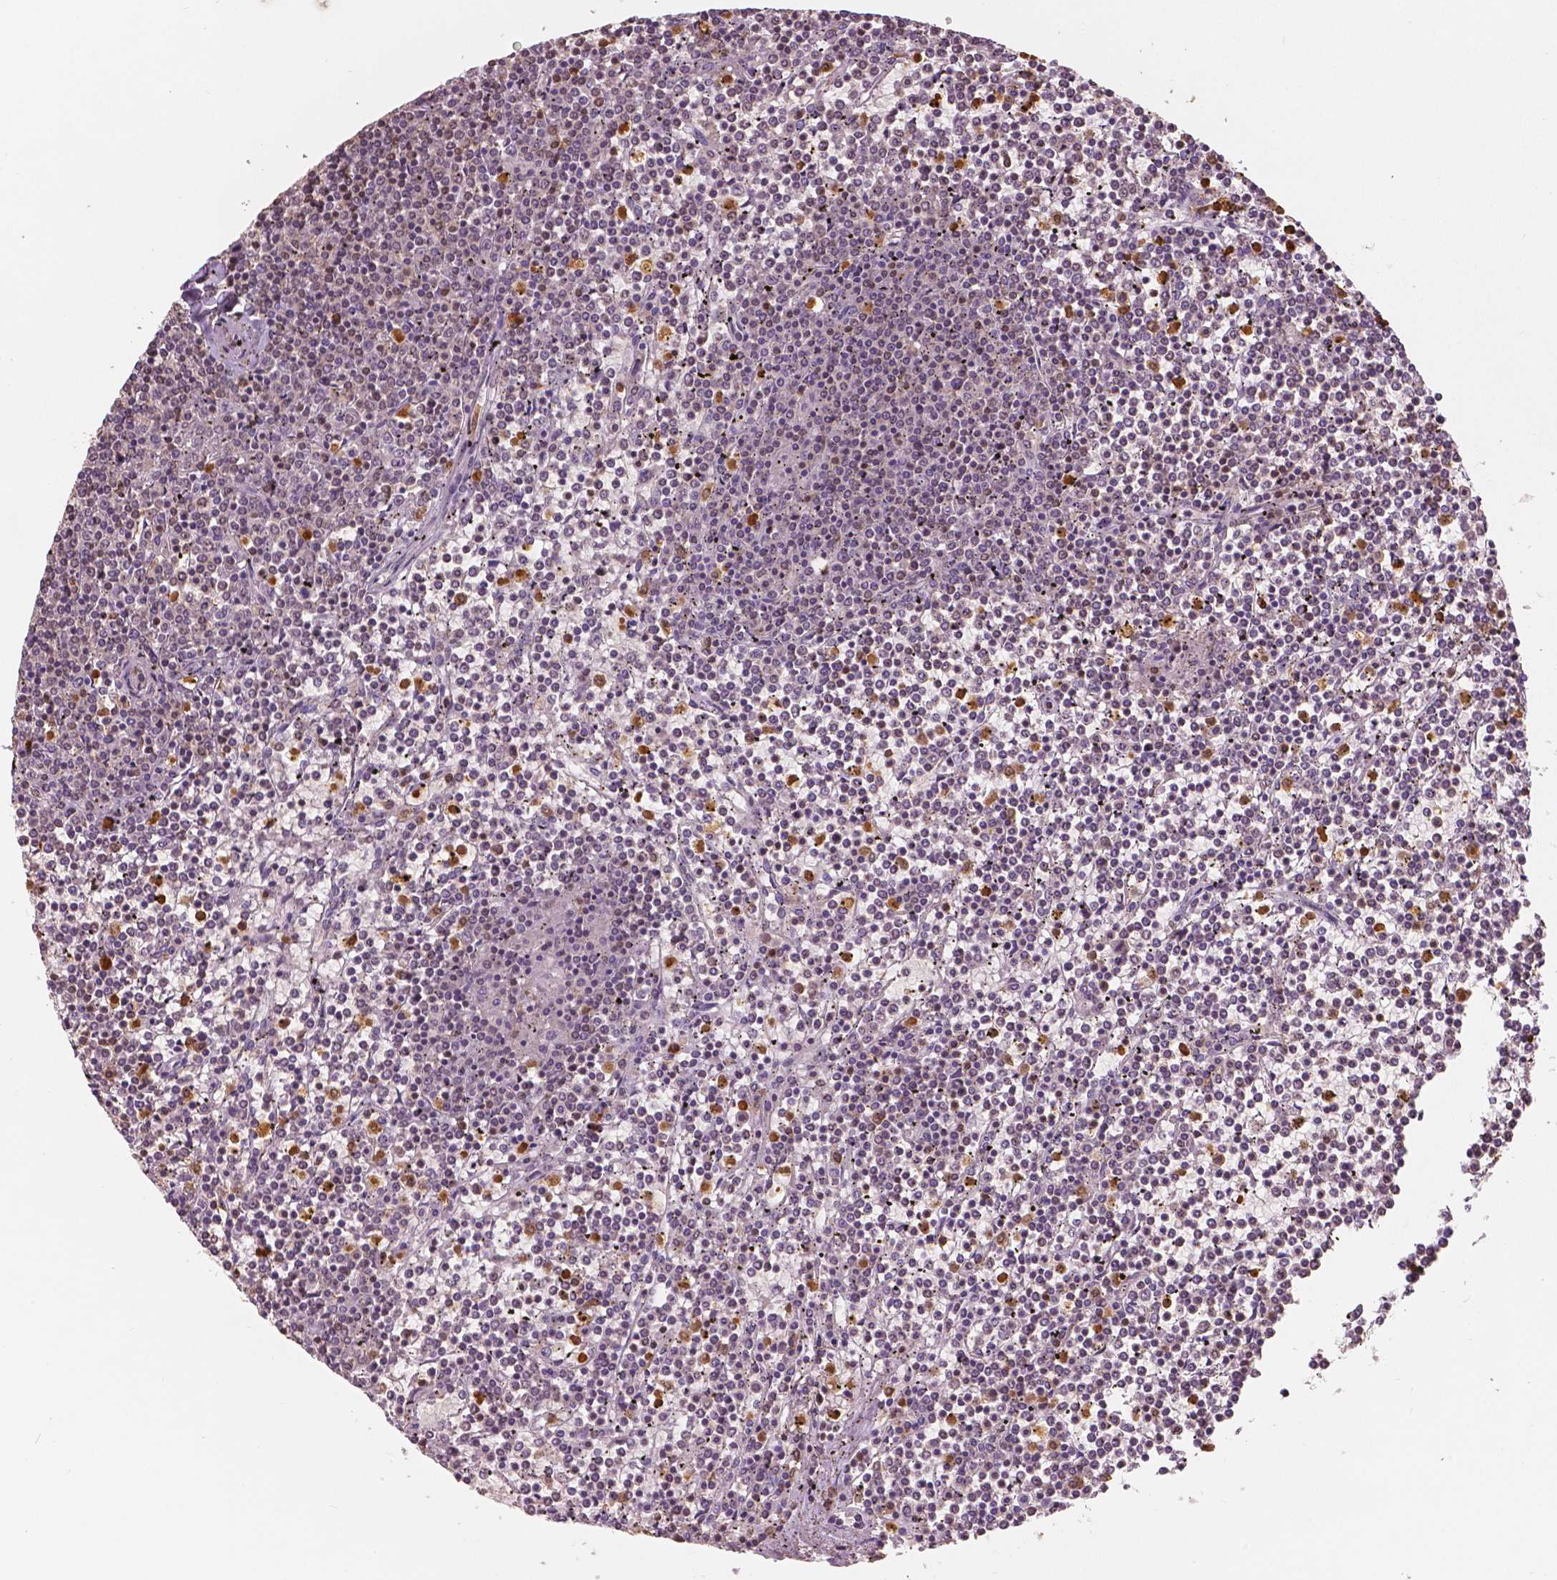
{"staining": {"intensity": "negative", "quantity": "none", "location": "none"}, "tissue": "lymphoma", "cell_type": "Tumor cells", "image_type": "cancer", "snomed": [{"axis": "morphology", "description": "Malignant lymphoma, non-Hodgkin's type, Low grade"}, {"axis": "topography", "description": "Spleen"}], "caption": "High magnification brightfield microscopy of low-grade malignant lymphoma, non-Hodgkin's type stained with DAB (brown) and counterstained with hematoxylin (blue): tumor cells show no significant staining.", "gene": "S100A4", "patient": {"sex": "female", "age": 19}}